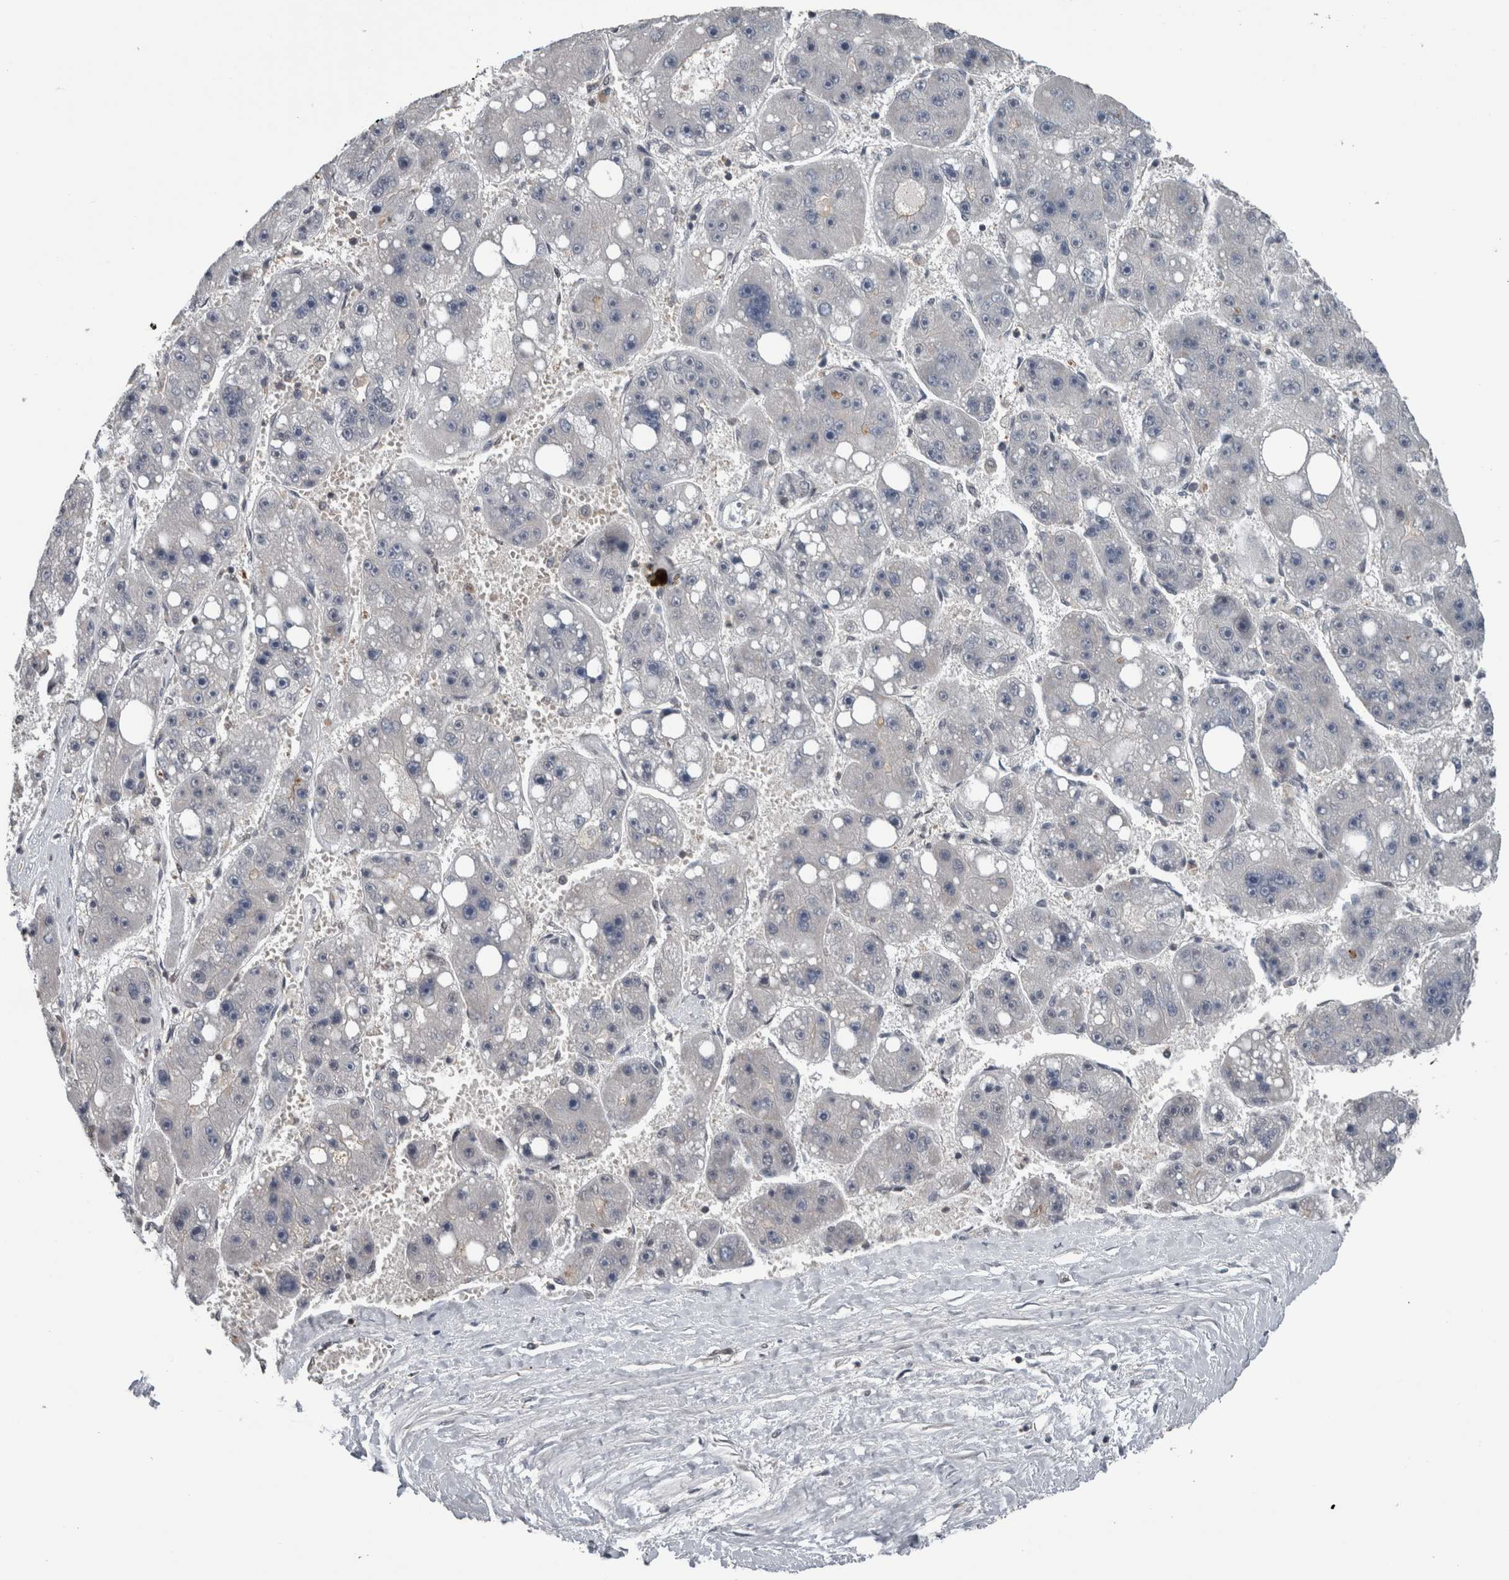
{"staining": {"intensity": "negative", "quantity": "none", "location": "none"}, "tissue": "liver cancer", "cell_type": "Tumor cells", "image_type": "cancer", "snomed": [{"axis": "morphology", "description": "Carcinoma, Hepatocellular, NOS"}, {"axis": "topography", "description": "Liver"}], "caption": "Immunohistochemistry (IHC) micrograph of liver cancer stained for a protein (brown), which displays no positivity in tumor cells. (DAB (3,3'-diaminobenzidine) immunohistochemistry visualized using brightfield microscopy, high magnification).", "gene": "MAFF", "patient": {"sex": "female", "age": 61}}